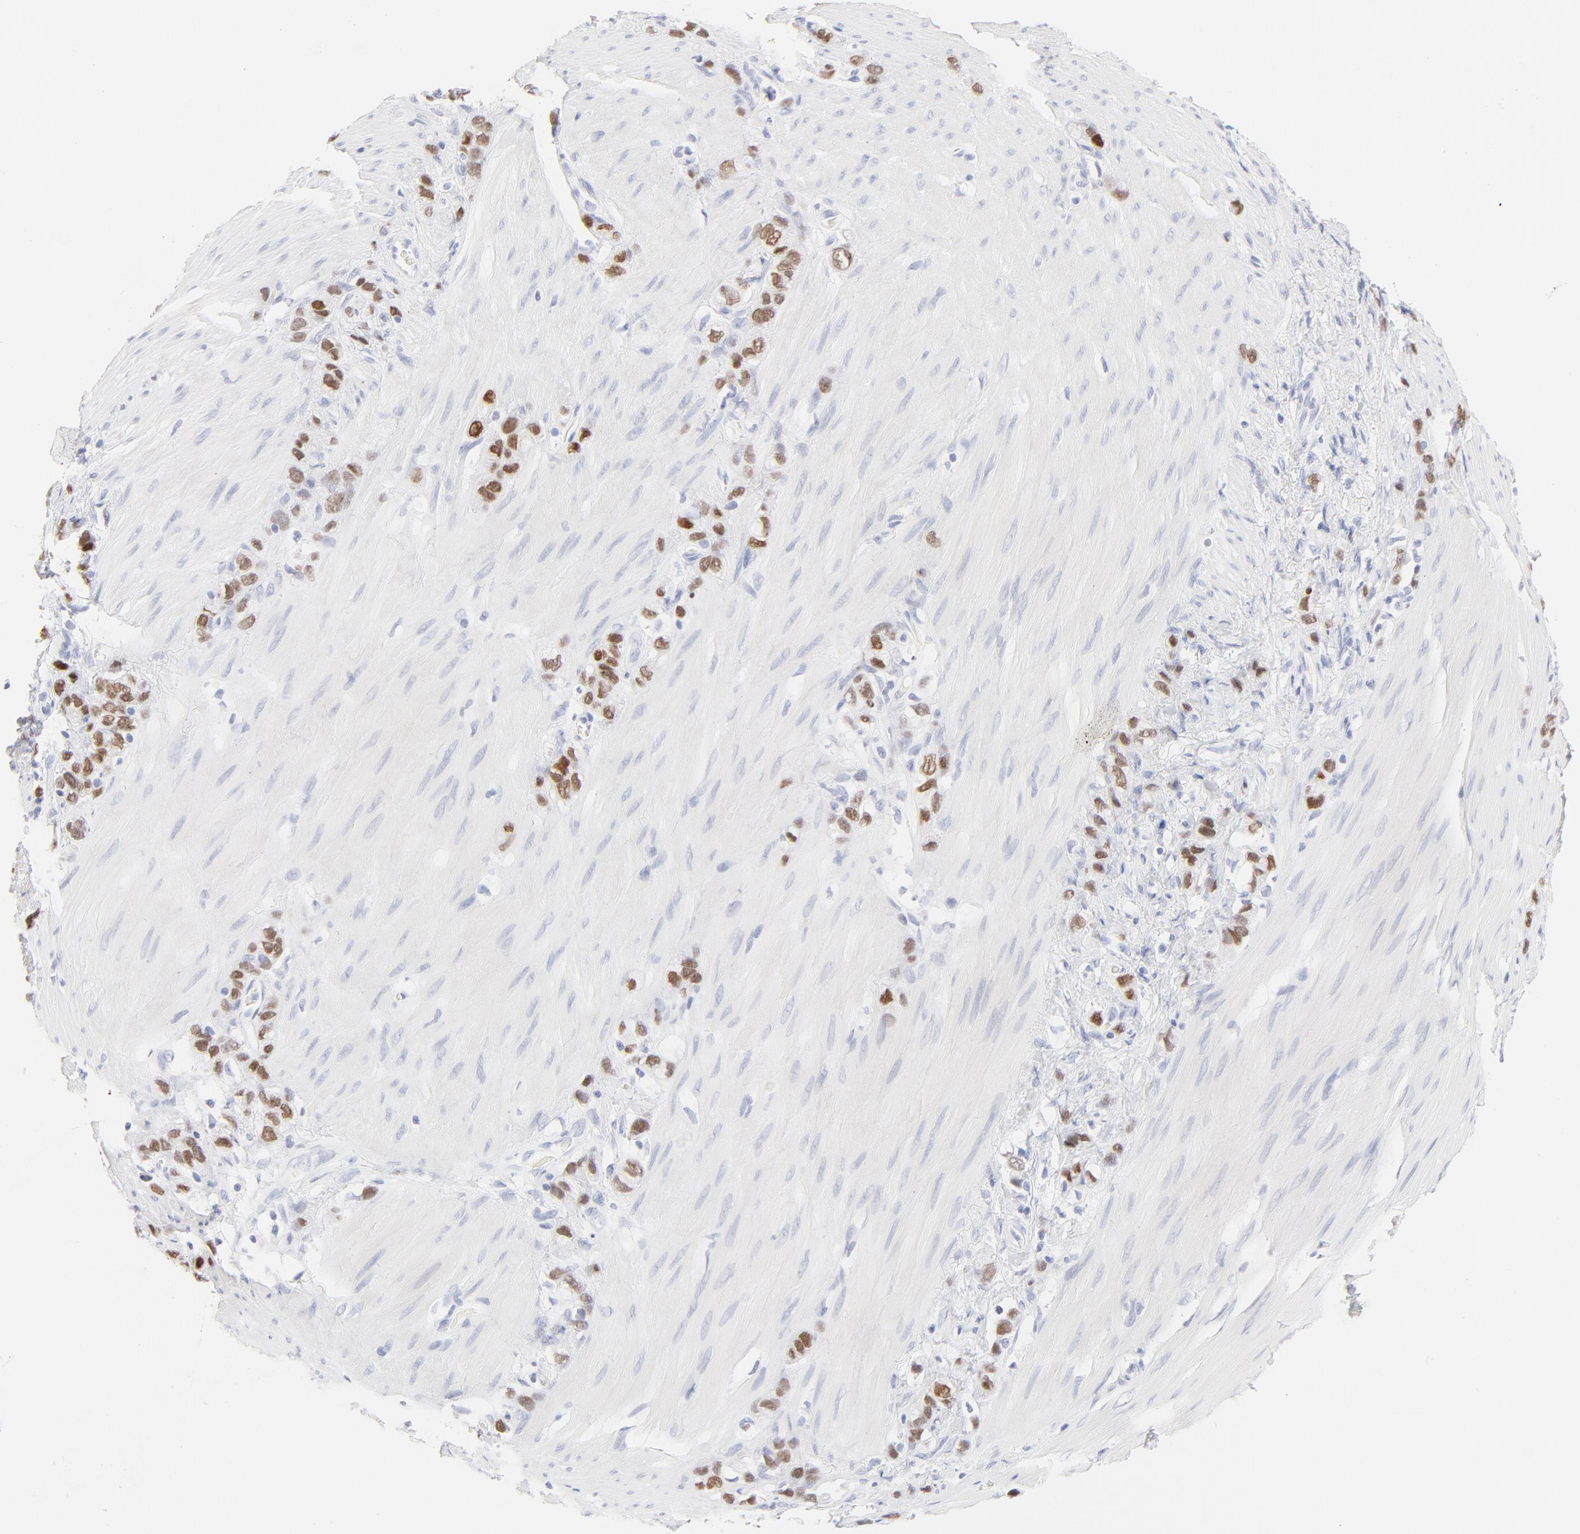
{"staining": {"intensity": "strong", "quantity": ">75%", "location": "nuclear"}, "tissue": "stomach cancer", "cell_type": "Tumor cells", "image_type": "cancer", "snomed": [{"axis": "morphology", "description": "Normal tissue, NOS"}, {"axis": "morphology", "description": "Adenocarcinoma, NOS"}, {"axis": "morphology", "description": "Adenocarcinoma, High grade"}, {"axis": "topography", "description": "Stomach, upper"}, {"axis": "topography", "description": "Stomach"}], "caption": "Protein staining reveals strong nuclear staining in about >75% of tumor cells in stomach cancer.", "gene": "ELF3", "patient": {"sex": "female", "age": 65}}